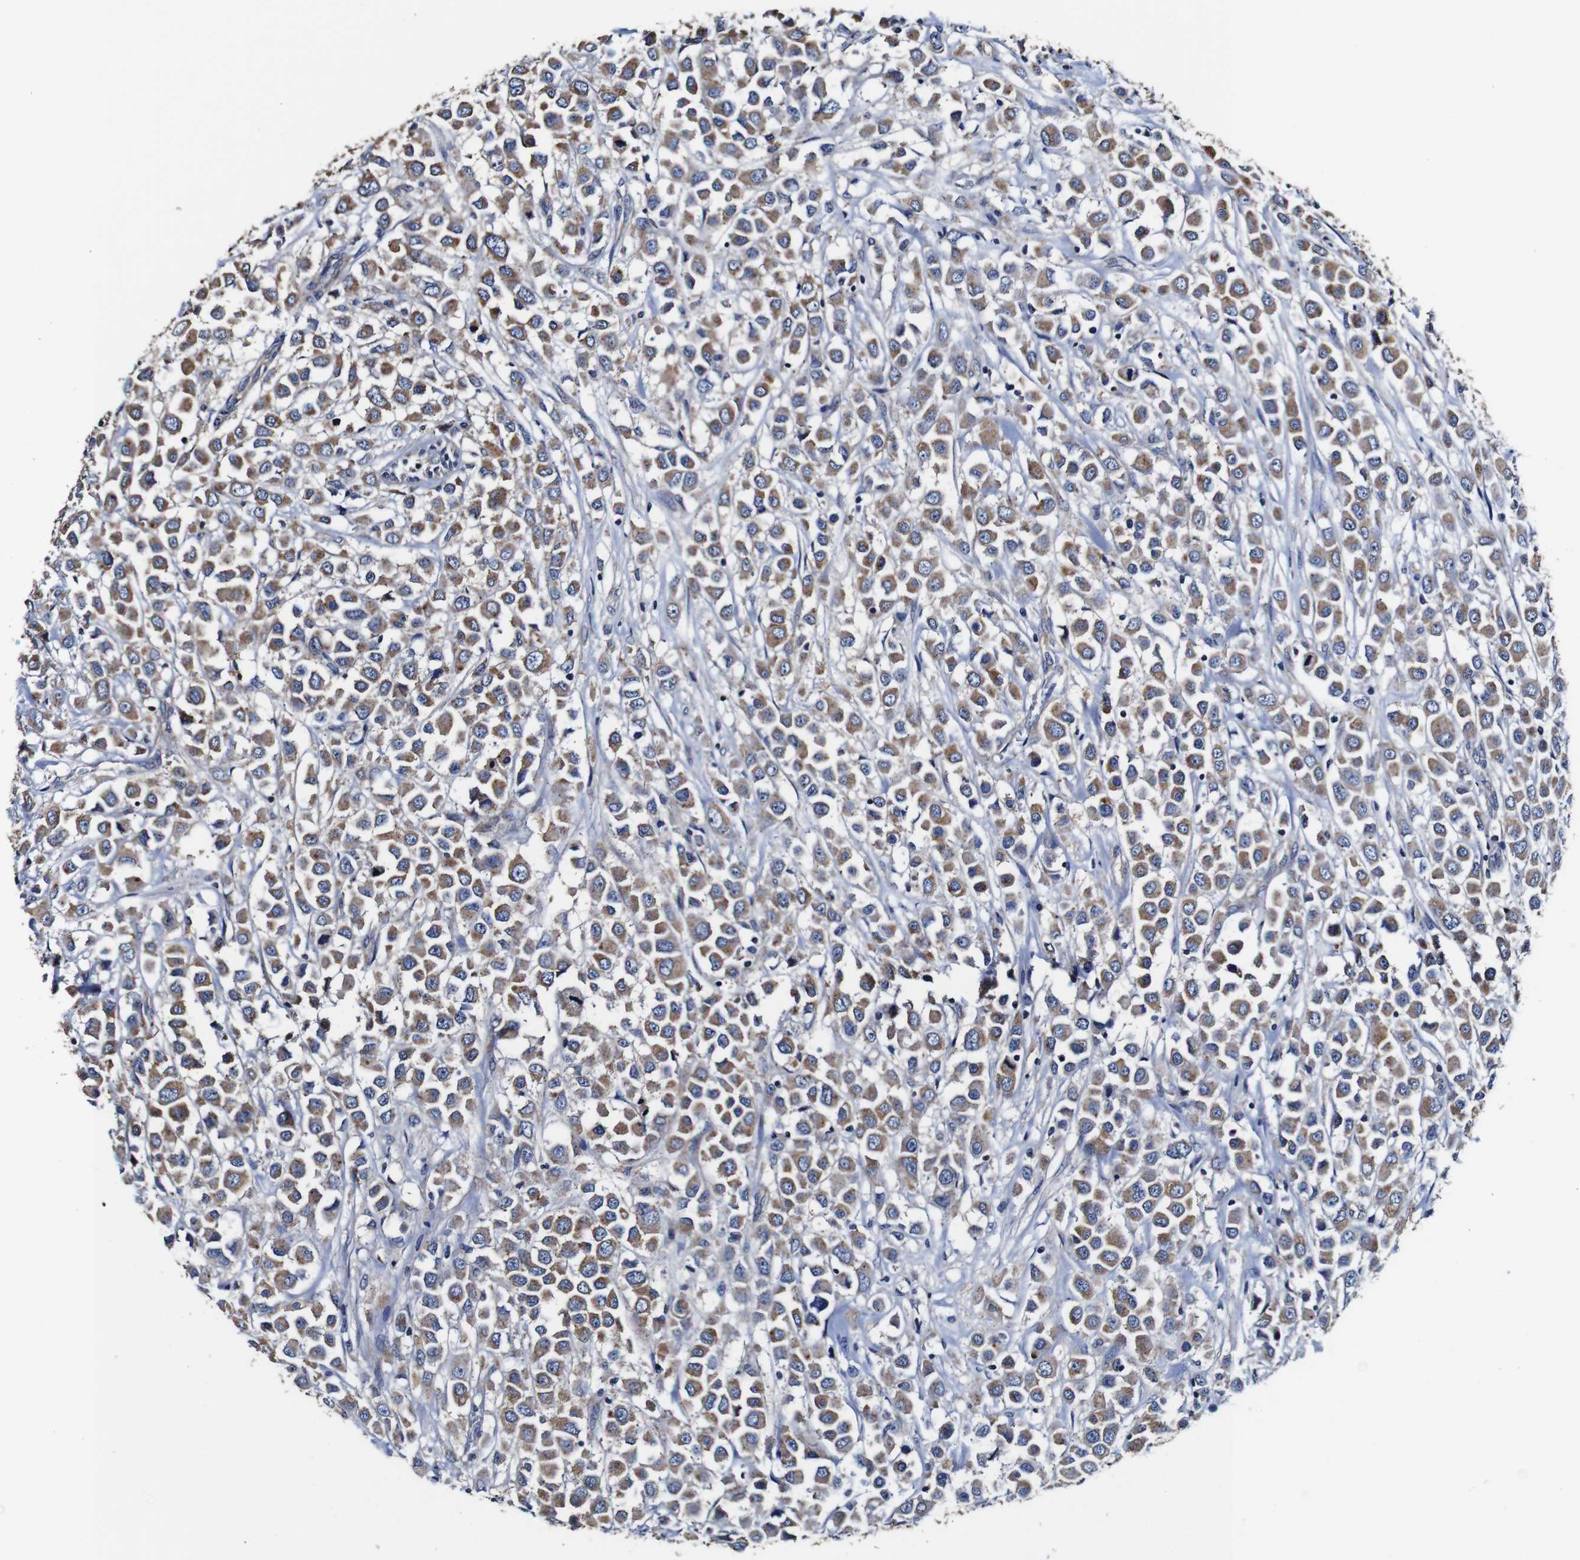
{"staining": {"intensity": "moderate", "quantity": ">75%", "location": "cytoplasmic/membranous"}, "tissue": "breast cancer", "cell_type": "Tumor cells", "image_type": "cancer", "snomed": [{"axis": "morphology", "description": "Duct carcinoma"}, {"axis": "topography", "description": "Breast"}], "caption": "The image exhibits staining of breast cancer, revealing moderate cytoplasmic/membranous protein expression (brown color) within tumor cells.", "gene": "PDCD6IP", "patient": {"sex": "female", "age": 61}}